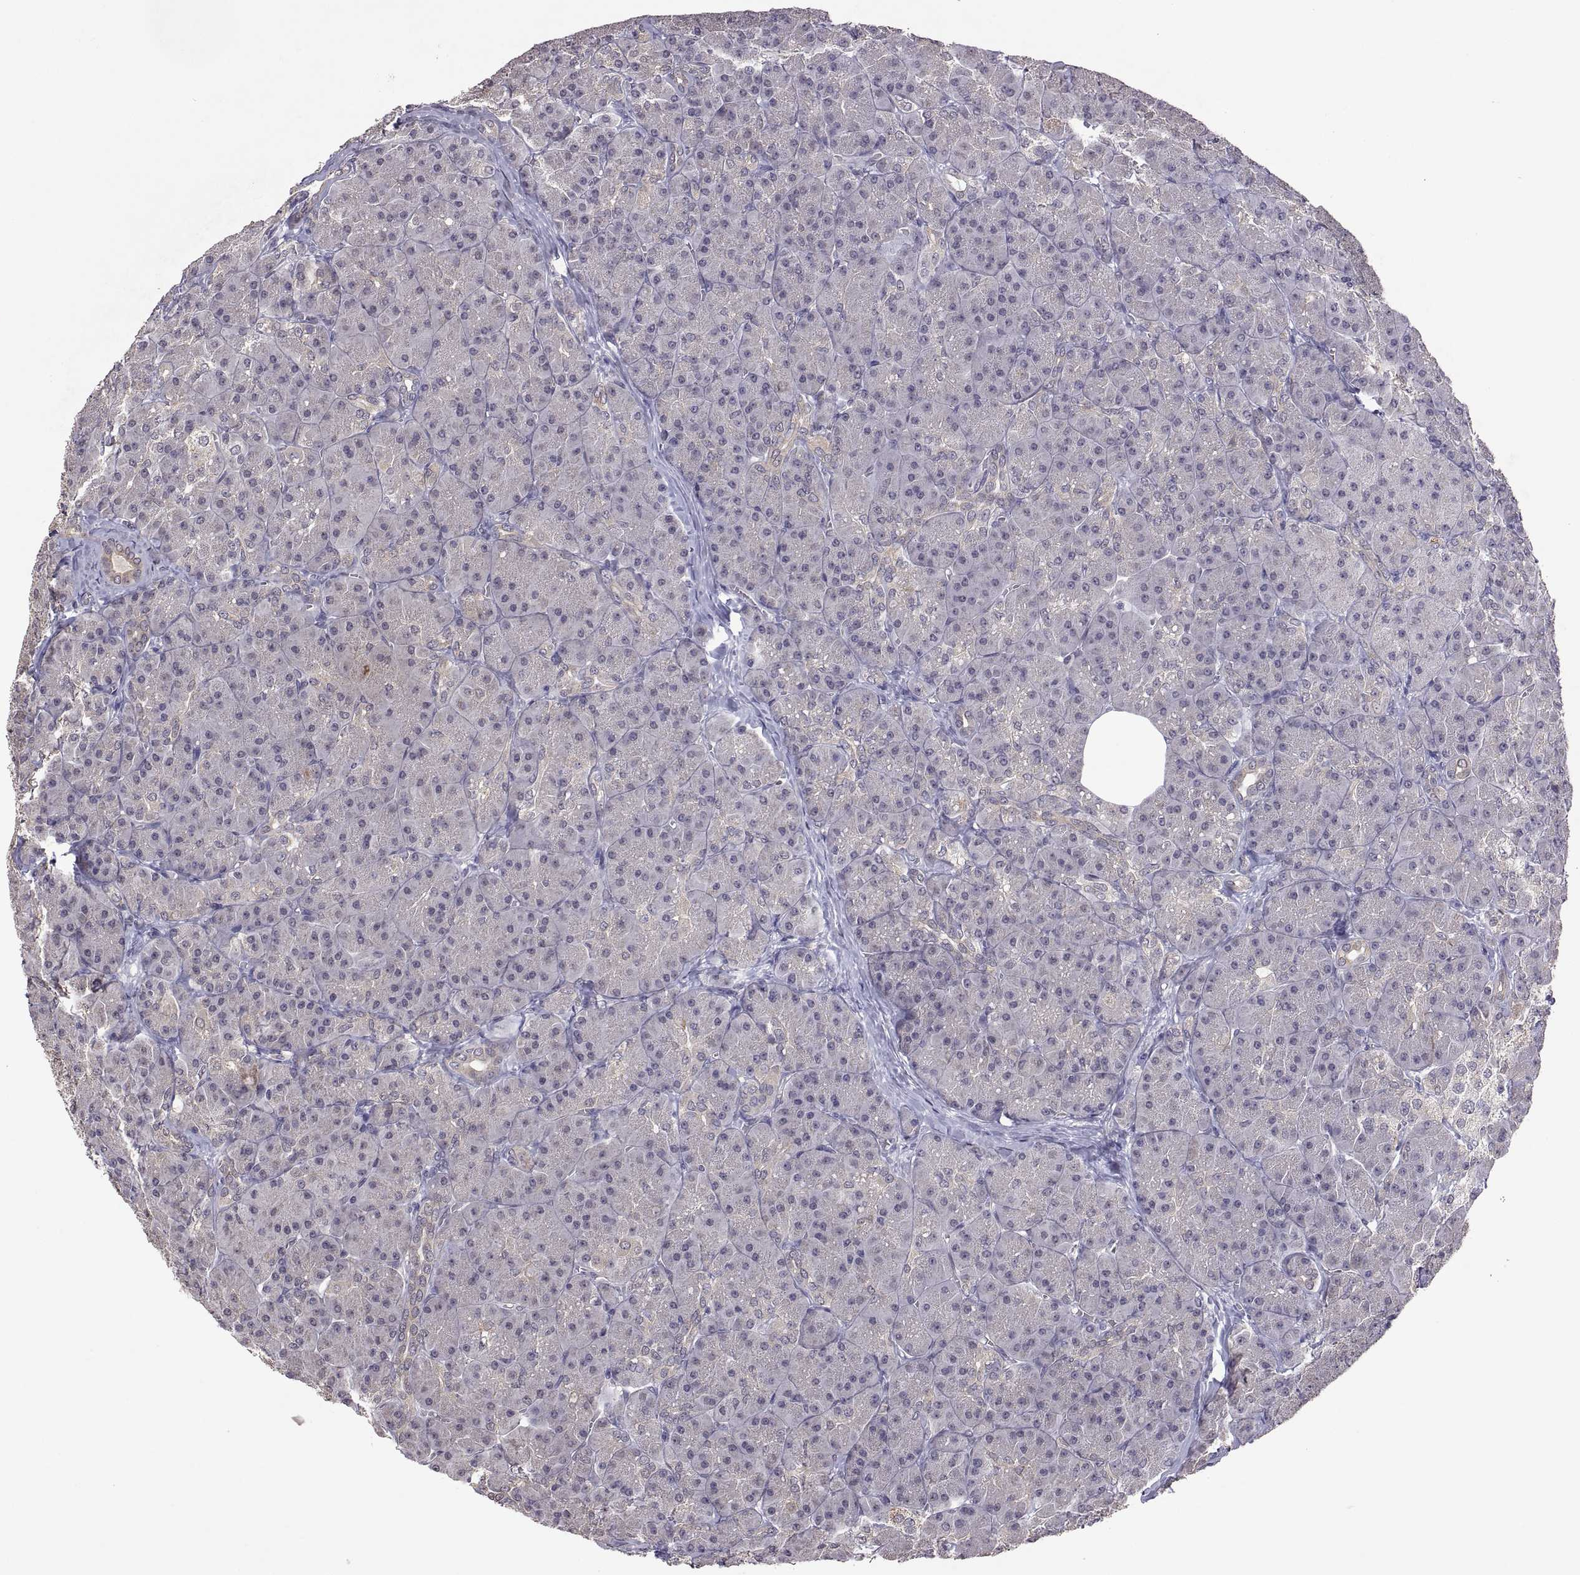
{"staining": {"intensity": "negative", "quantity": "none", "location": "none"}, "tissue": "pancreas", "cell_type": "Exocrine glandular cells", "image_type": "normal", "snomed": [{"axis": "morphology", "description": "Normal tissue, NOS"}, {"axis": "topography", "description": "Pancreas"}], "caption": "Pancreas was stained to show a protein in brown. There is no significant expression in exocrine glandular cells. (Immunohistochemistry, brightfield microscopy, high magnification).", "gene": "LAMA1", "patient": {"sex": "male", "age": 57}}